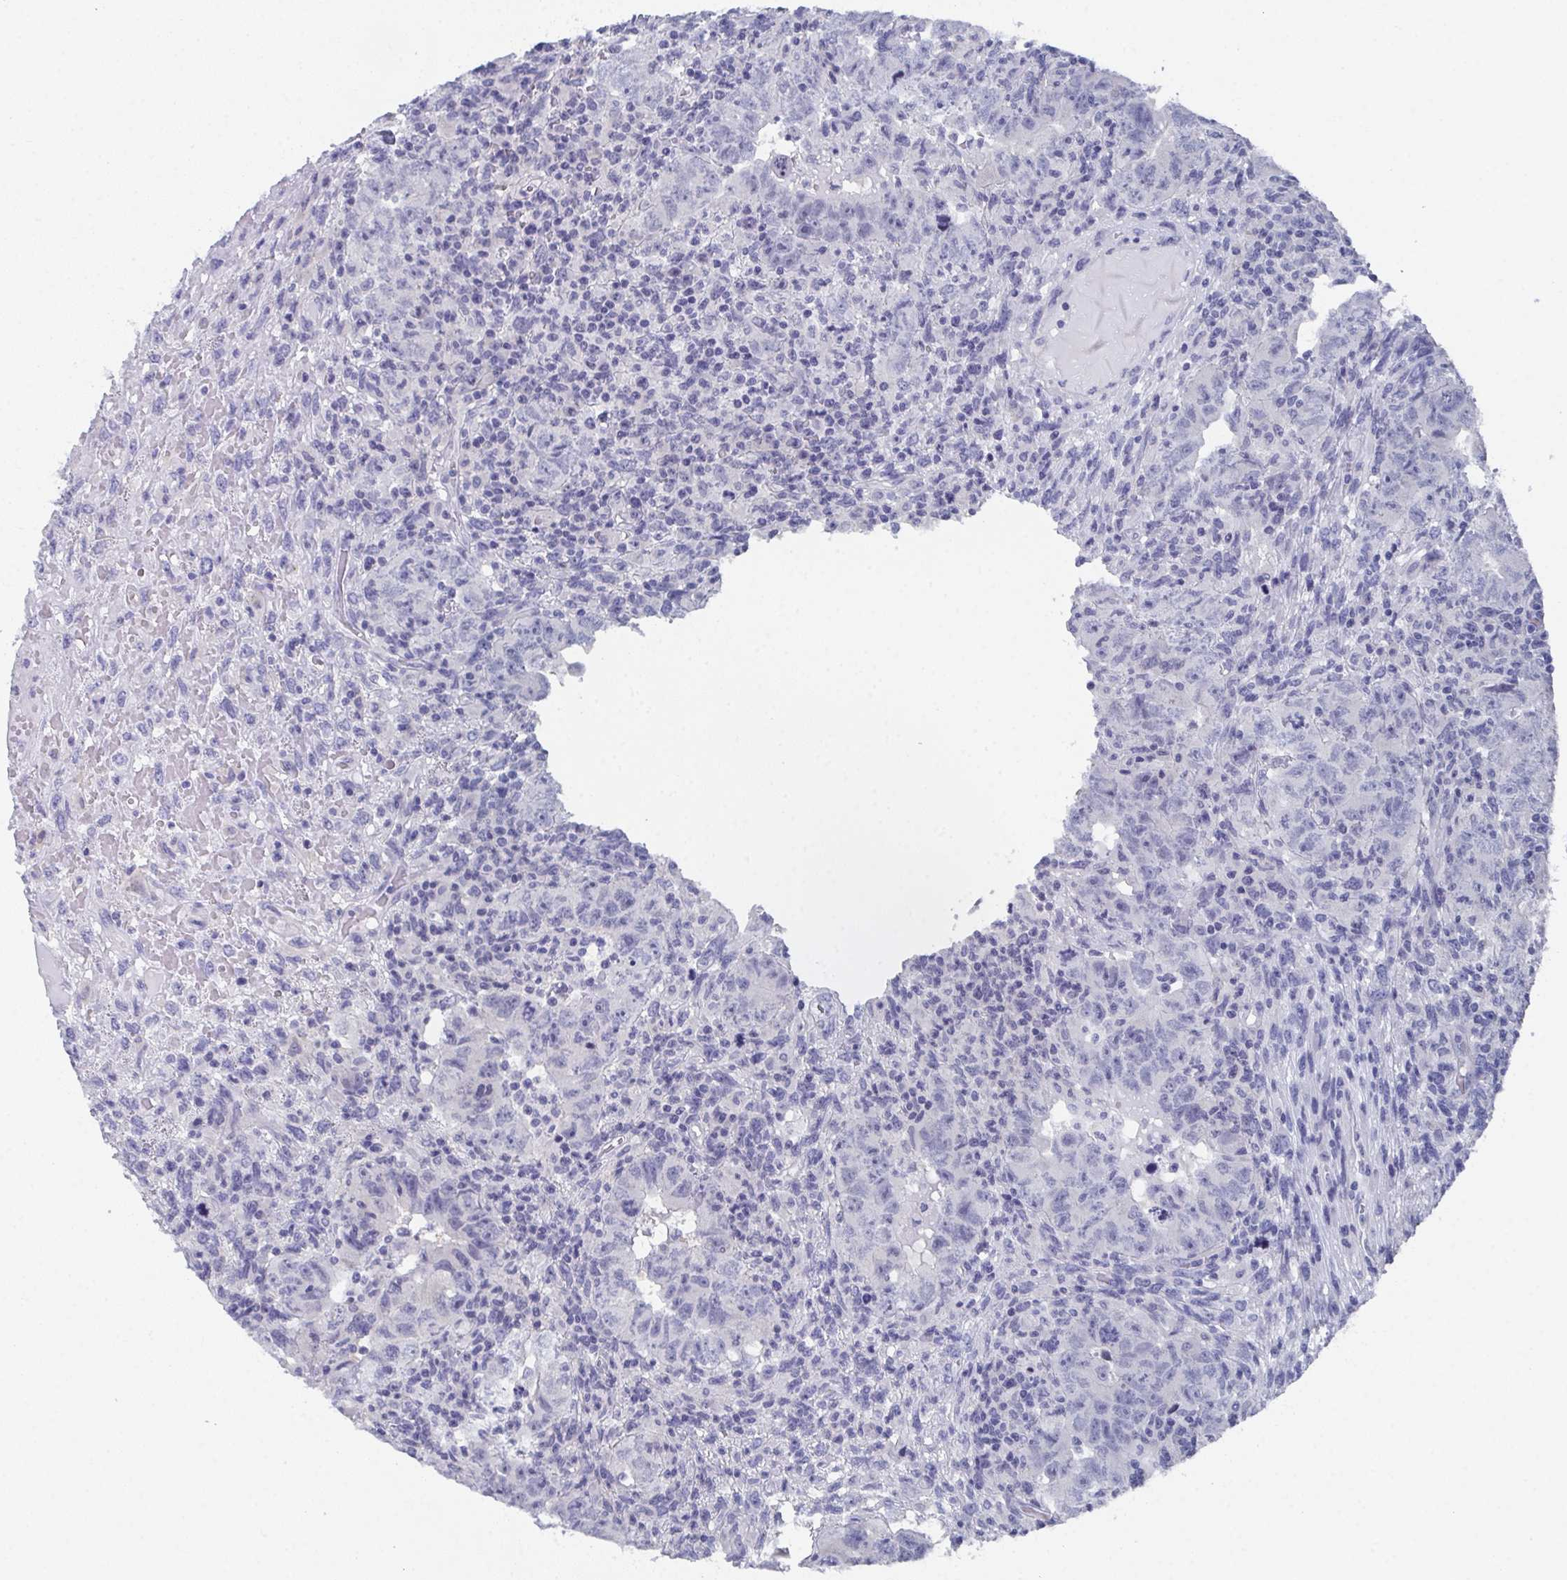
{"staining": {"intensity": "negative", "quantity": "none", "location": "none"}, "tissue": "testis cancer", "cell_type": "Tumor cells", "image_type": "cancer", "snomed": [{"axis": "morphology", "description": "Carcinoma, Embryonal, NOS"}, {"axis": "topography", "description": "Testis"}], "caption": "DAB immunohistochemical staining of testis embryonal carcinoma reveals no significant staining in tumor cells. The staining was performed using DAB (3,3'-diaminobenzidine) to visualize the protein expression in brown, while the nuclei were stained in blue with hematoxylin (Magnification: 20x).", "gene": "DYDC2", "patient": {"sex": "male", "age": 24}}